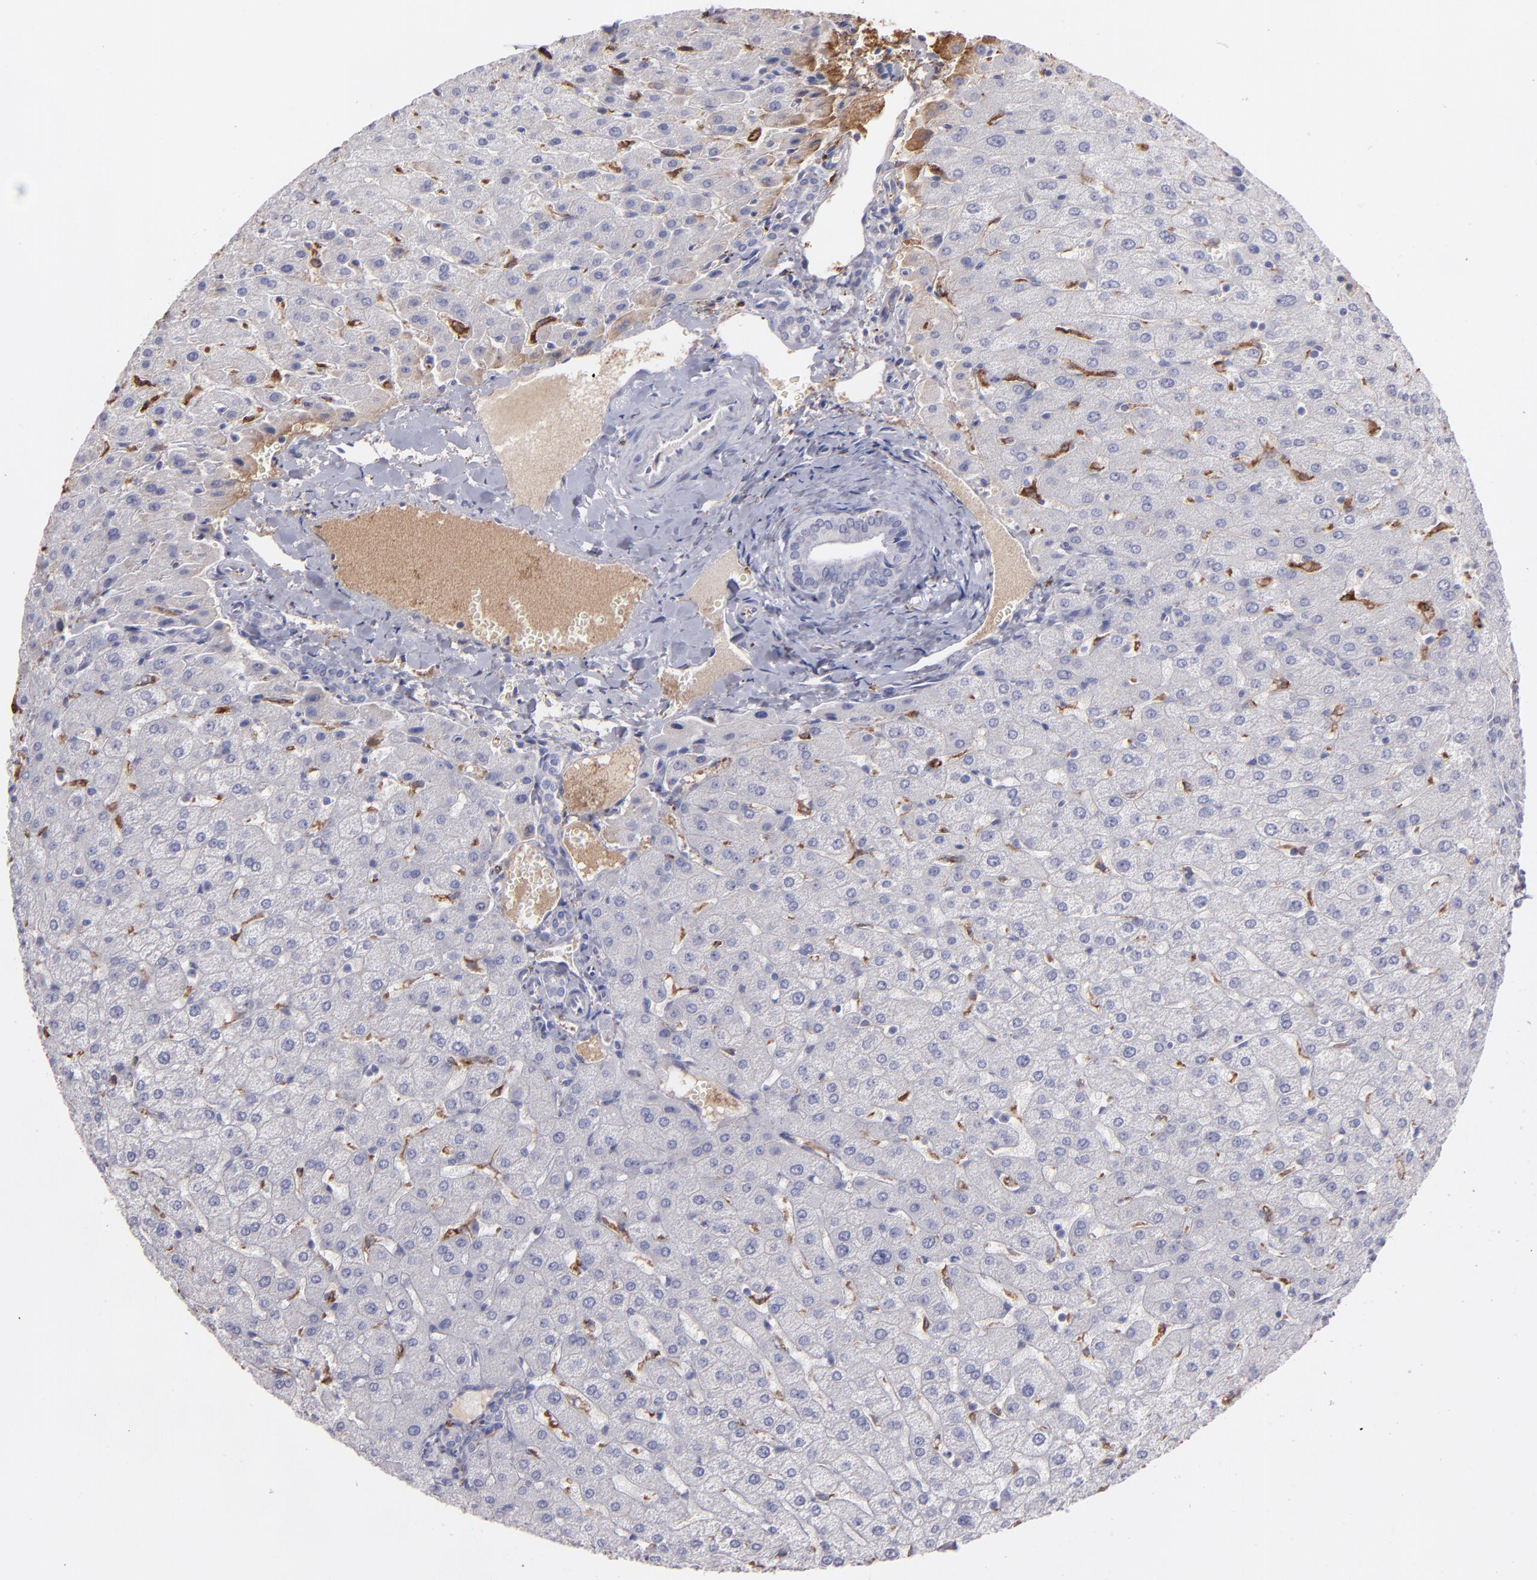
{"staining": {"intensity": "negative", "quantity": "none", "location": "none"}, "tissue": "liver", "cell_type": "Cholangiocytes", "image_type": "normal", "snomed": [{"axis": "morphology", "description": "Normal tissue, NOS"}, {"axis": "morphology", "description": "Fibrosis, NOS"}, {"axis": "topography", "description": "Liver"}], "caption": "This is an IHC histopathology image of benign liver. There is no positivity in cholangiocytes.", "gene": "C1QA", "patient": {"sex": "female", "age": 29}}